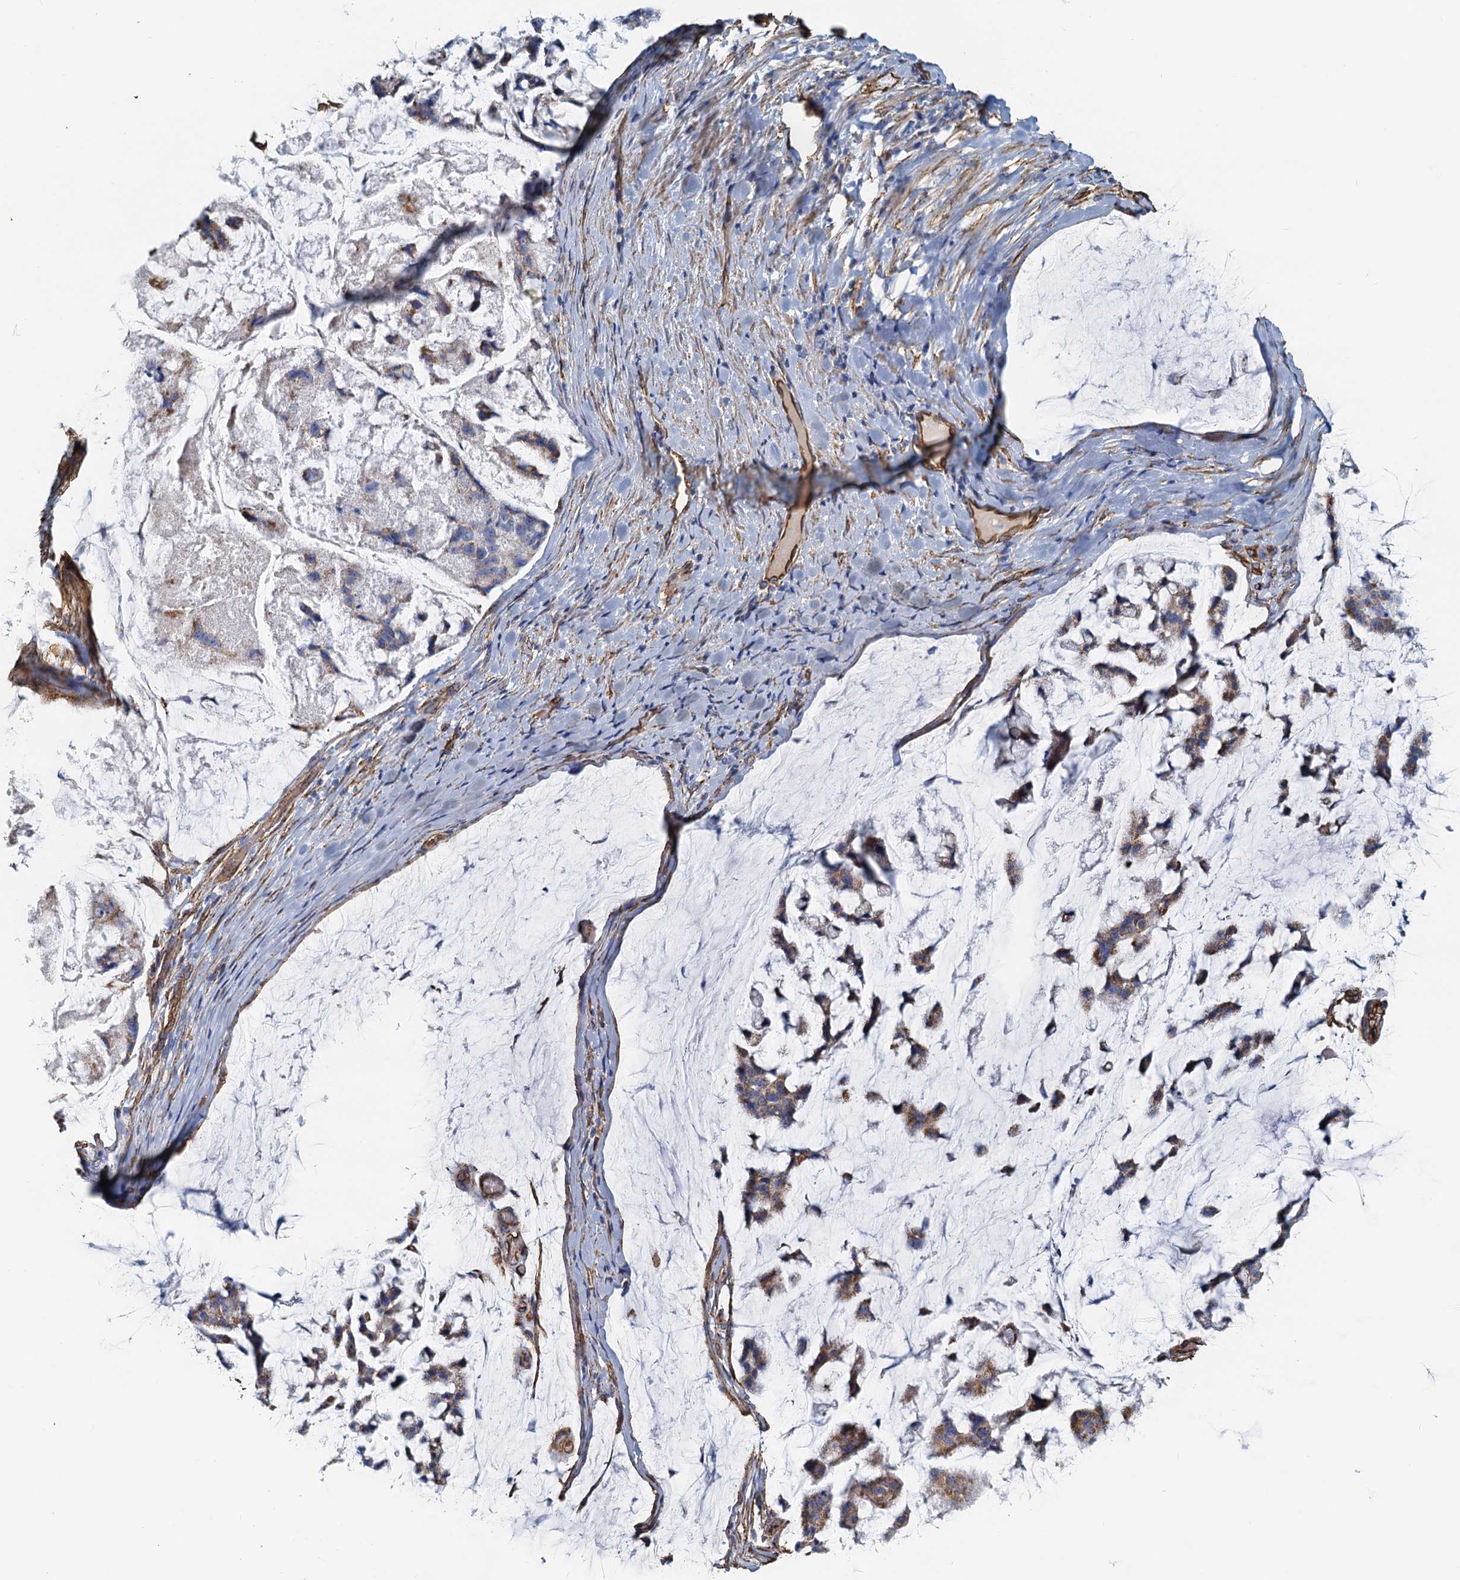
{"staining": {"intensity": "weak", "quantity": ">75%", "location": "cytoplasmic/membranous"}, "tissue": "stomach cancer", "cell_type": "Tumor cells", "image_type": "cancer", "snomed": [{"axis": "morphology", "description": "Adenocarcinoma, NOS"}, {"axis": "topography", "description": "Stomach, lower"}], "caption": "An immunohistochemistry (IHC) photomicrograph of tumor tissue is shown. Protein staining in brown highlights weak cytoplasmic/membranous positivity in stomach cancer (adenocarcinoma) within tumor cells. The protein of interest is shown in brown color, while the nuclei are stained blue.", "gene": "DGKG", "patient": {"sex": "male", "age": 67}}